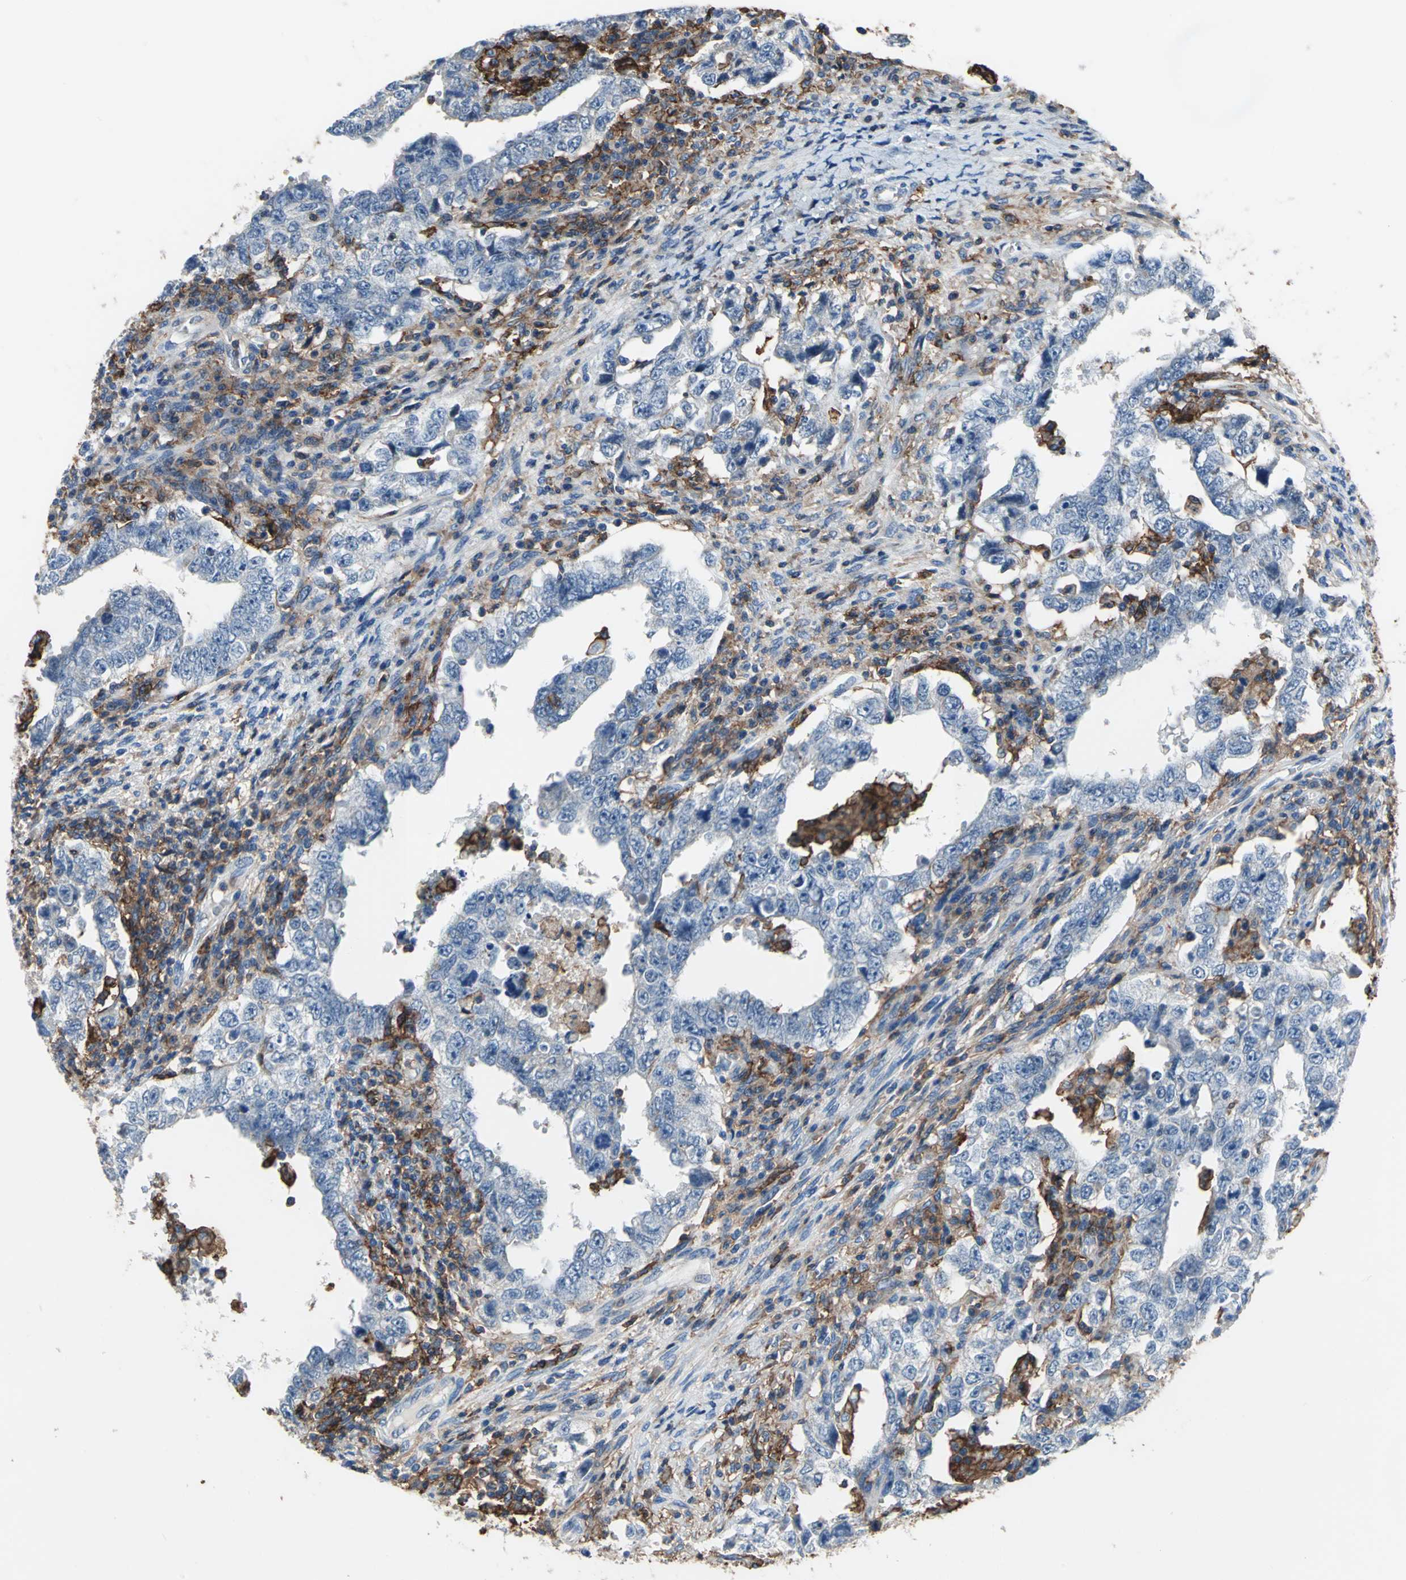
{"staining": {"intensity": "negative", "quantity": "none", "location": "none"}, "tissue": "testis cancer", "cell_type": "Tumor cells", "image_type": "cancer", "snomed": [{"axis": "morphology", "description": "Carcinoma, Embryonal, NOS"}, {"axis": "topography", "description": "Testis"}], "caption": "A high-resolution micrograph shows immunohistochemistry staining of testis embryonal carcinoma, which demonstrates no significant expression in tumor cells.", "gene": "CD44", "patient": {"sex": "male", "age": 26}}